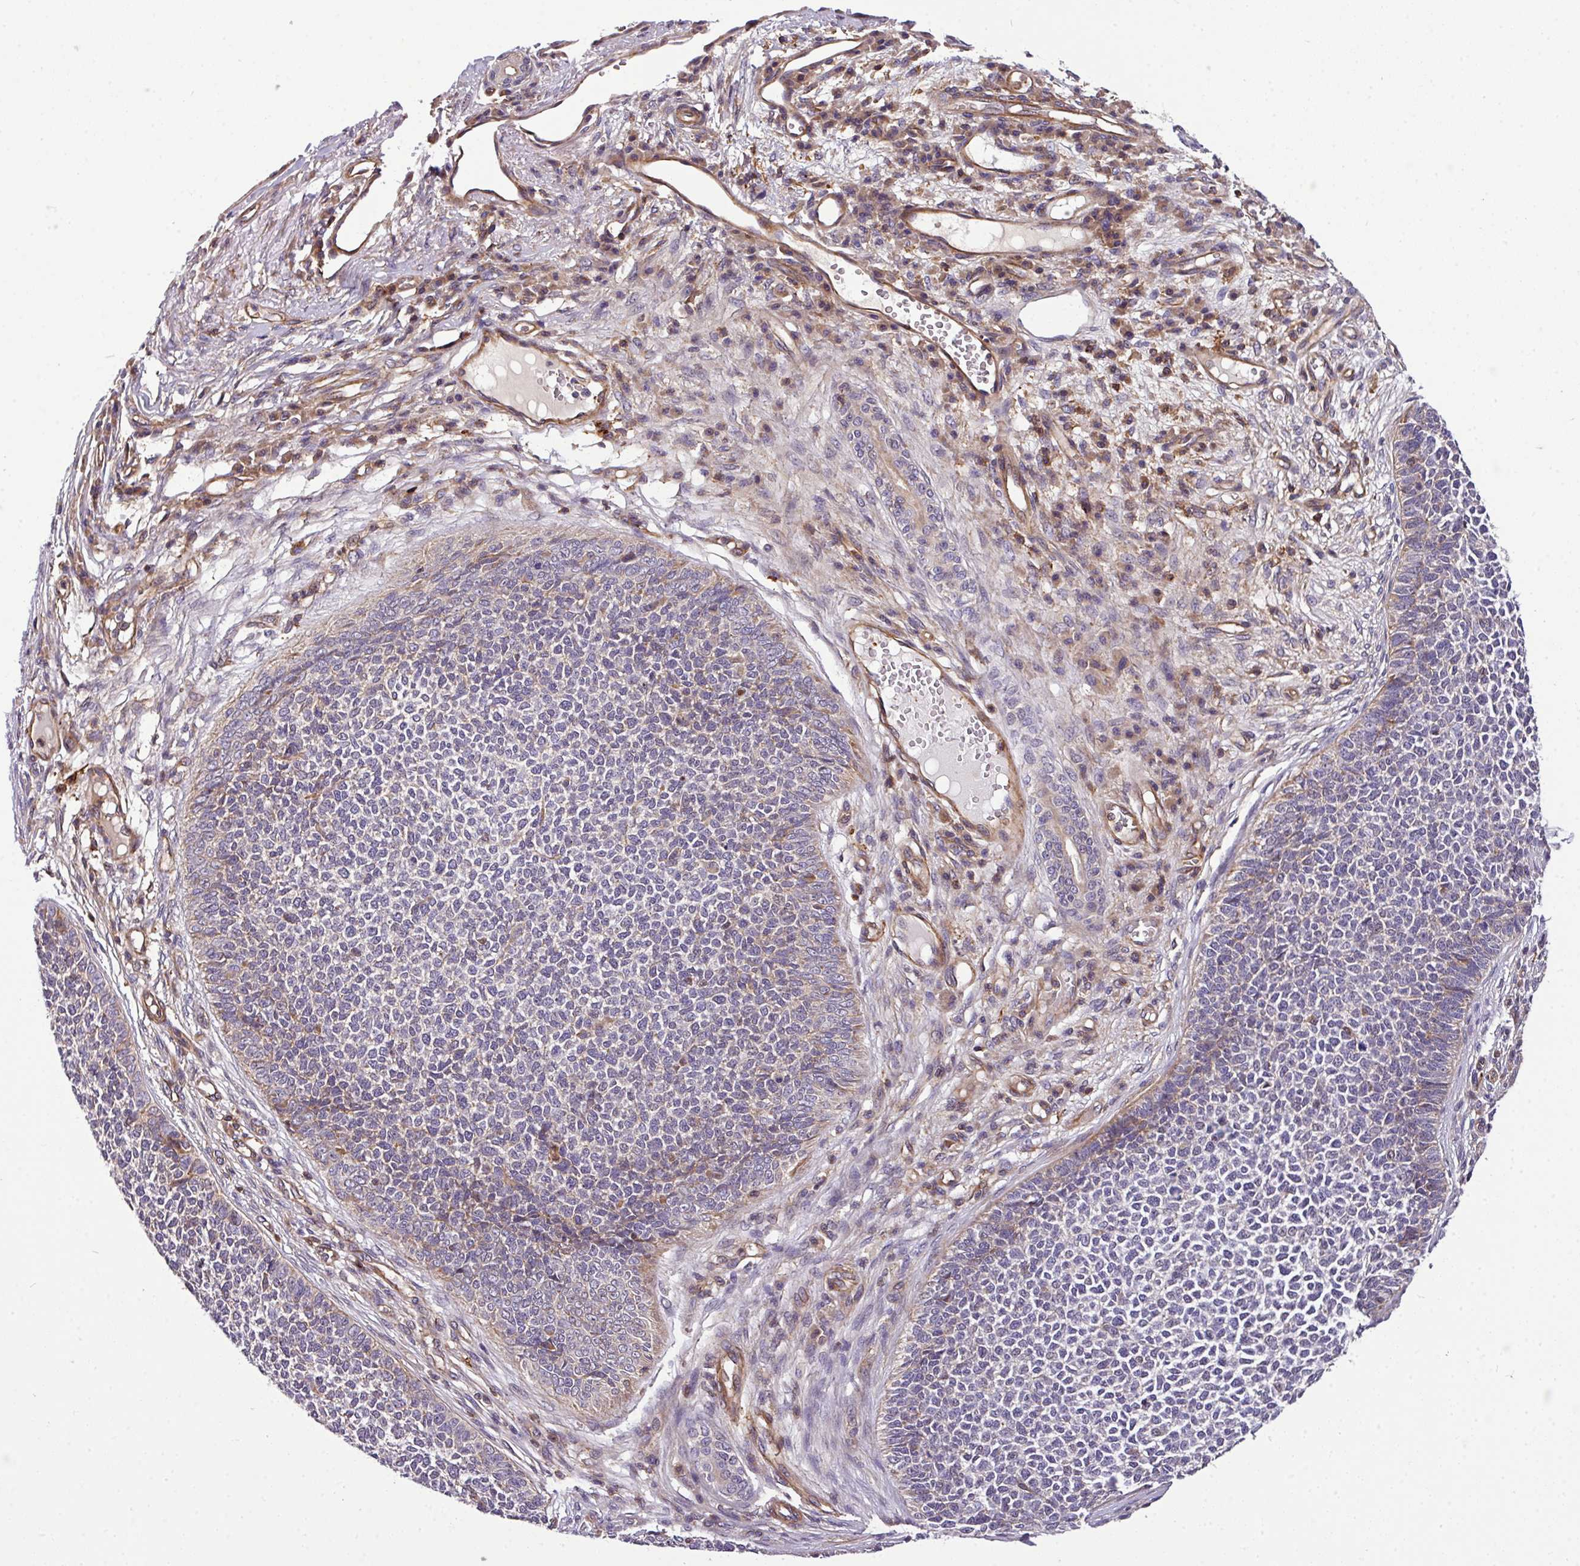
{"staining": {"intensity": "weak", "quantity": "<25%", "location": "cytoplasmic/membranous"}, "tissue": "skin cancer", "cell_type": "Tumor cells", "image_type": "cancer", "snomed": [{"axis": "morphology", "description": "Basal cell carcinoma"}, {"axis": "topography", "description": "Skin"}], "caption": "This is an immunohistochemistry (IHC) micrograph of human skin cancer (basal cell carcinoma). There is no staining in tumor cells.", "gene": "CASS4", "patient": {"sex": "female", "age": 84}}